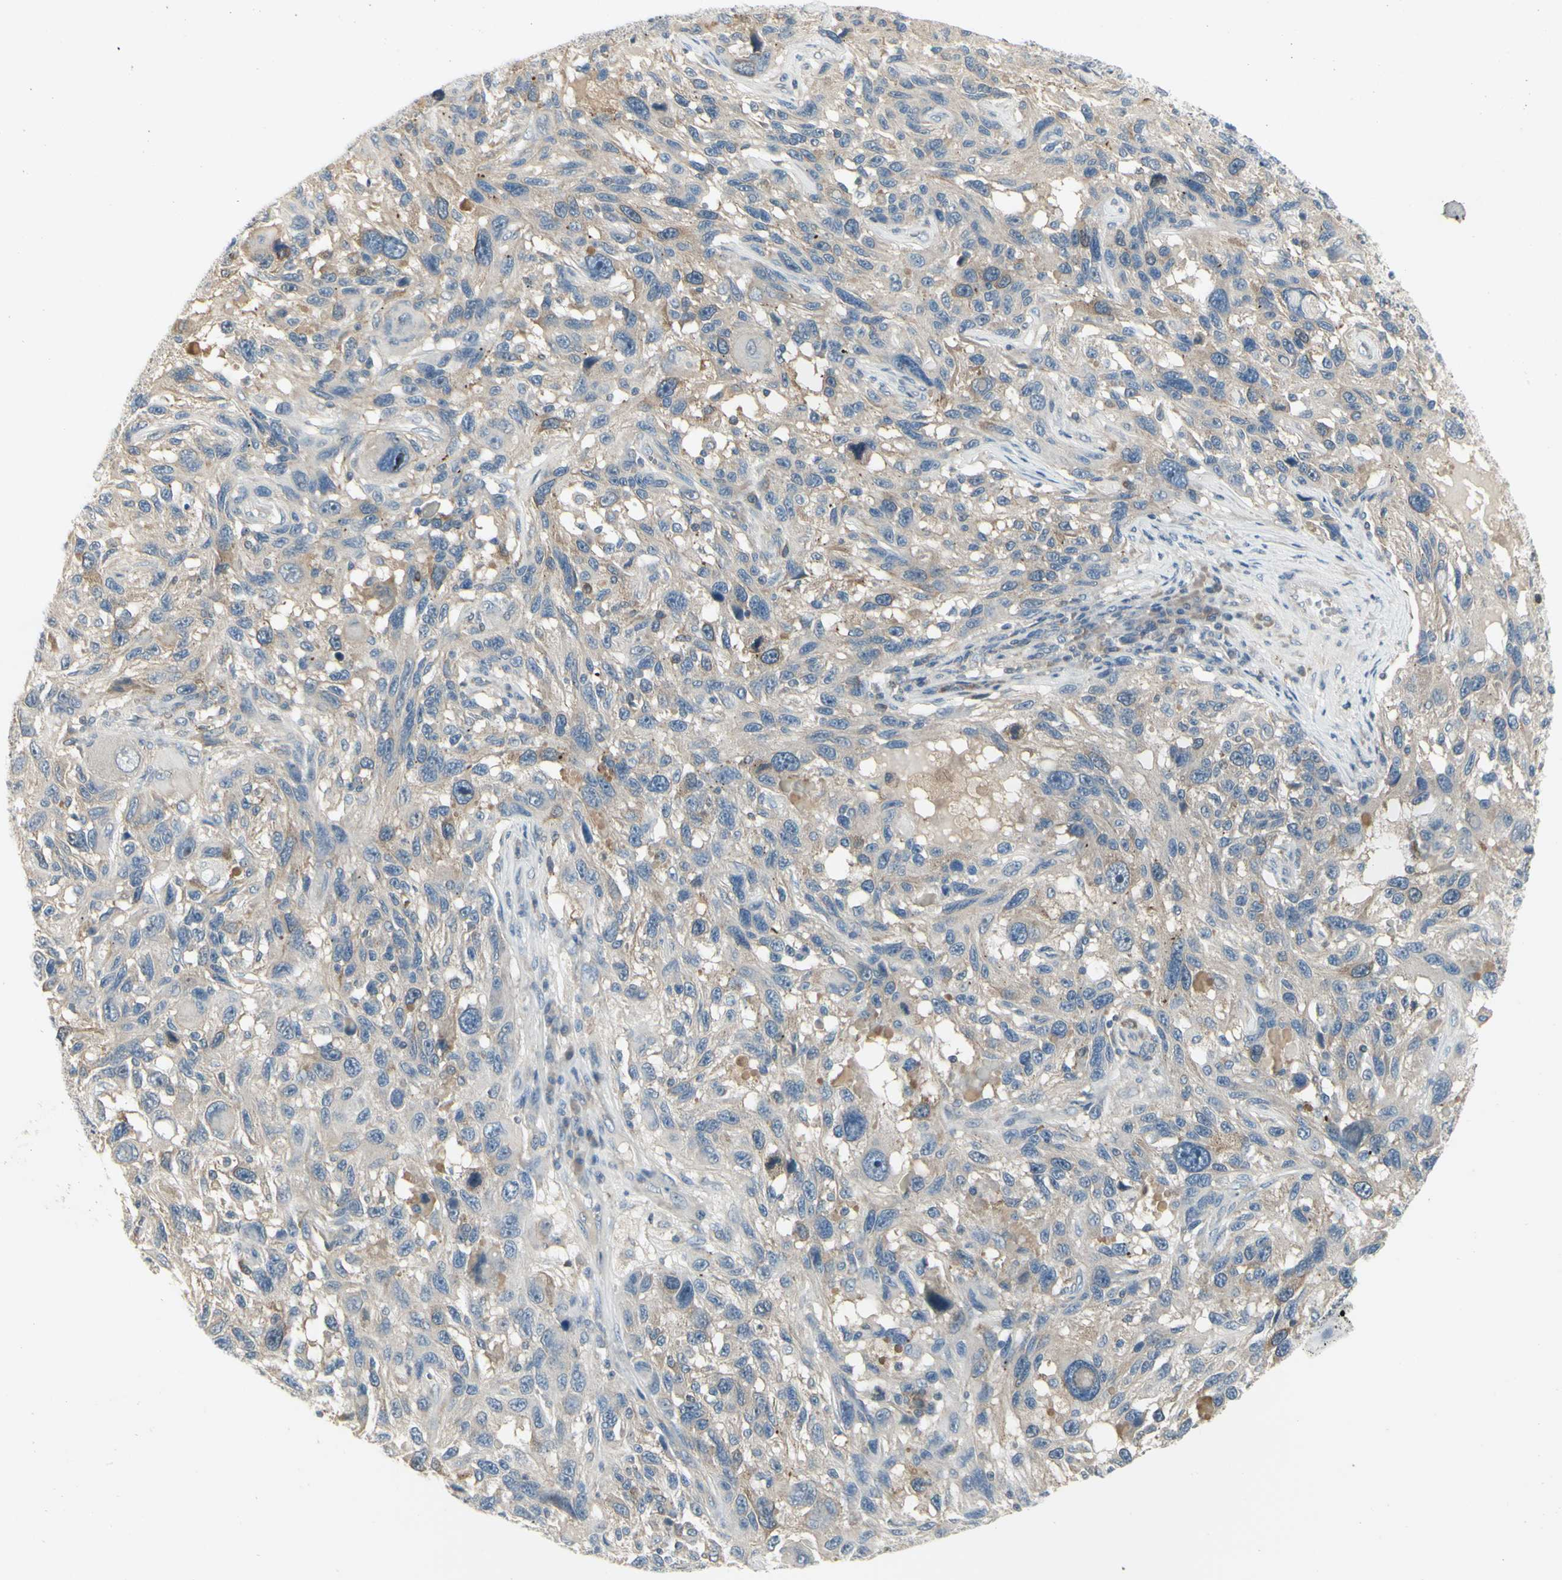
{"staining": {"intensity": "weak", "quantity": "25%-75%", "location": "cytoplasmic/membranous"}, "tissue": "melanoma", "cell_type": "Tumor cells", "image_type": "cancer", "snomed": [{"axis": "morphology", "description": "Malignant melanoma, NOS"}, {"axis": "topography", "description": "Skin"}], "caption": "This histopathology image demonstrates melanoma stained with IHC to label a protein in brown. The cytoplasmic/membranous of tumor cells show weak positivity for the protein. Nuclei are counter-stained blue.", "gene": "CCNB2", "patient": {"sex": "male", "age": 53}}